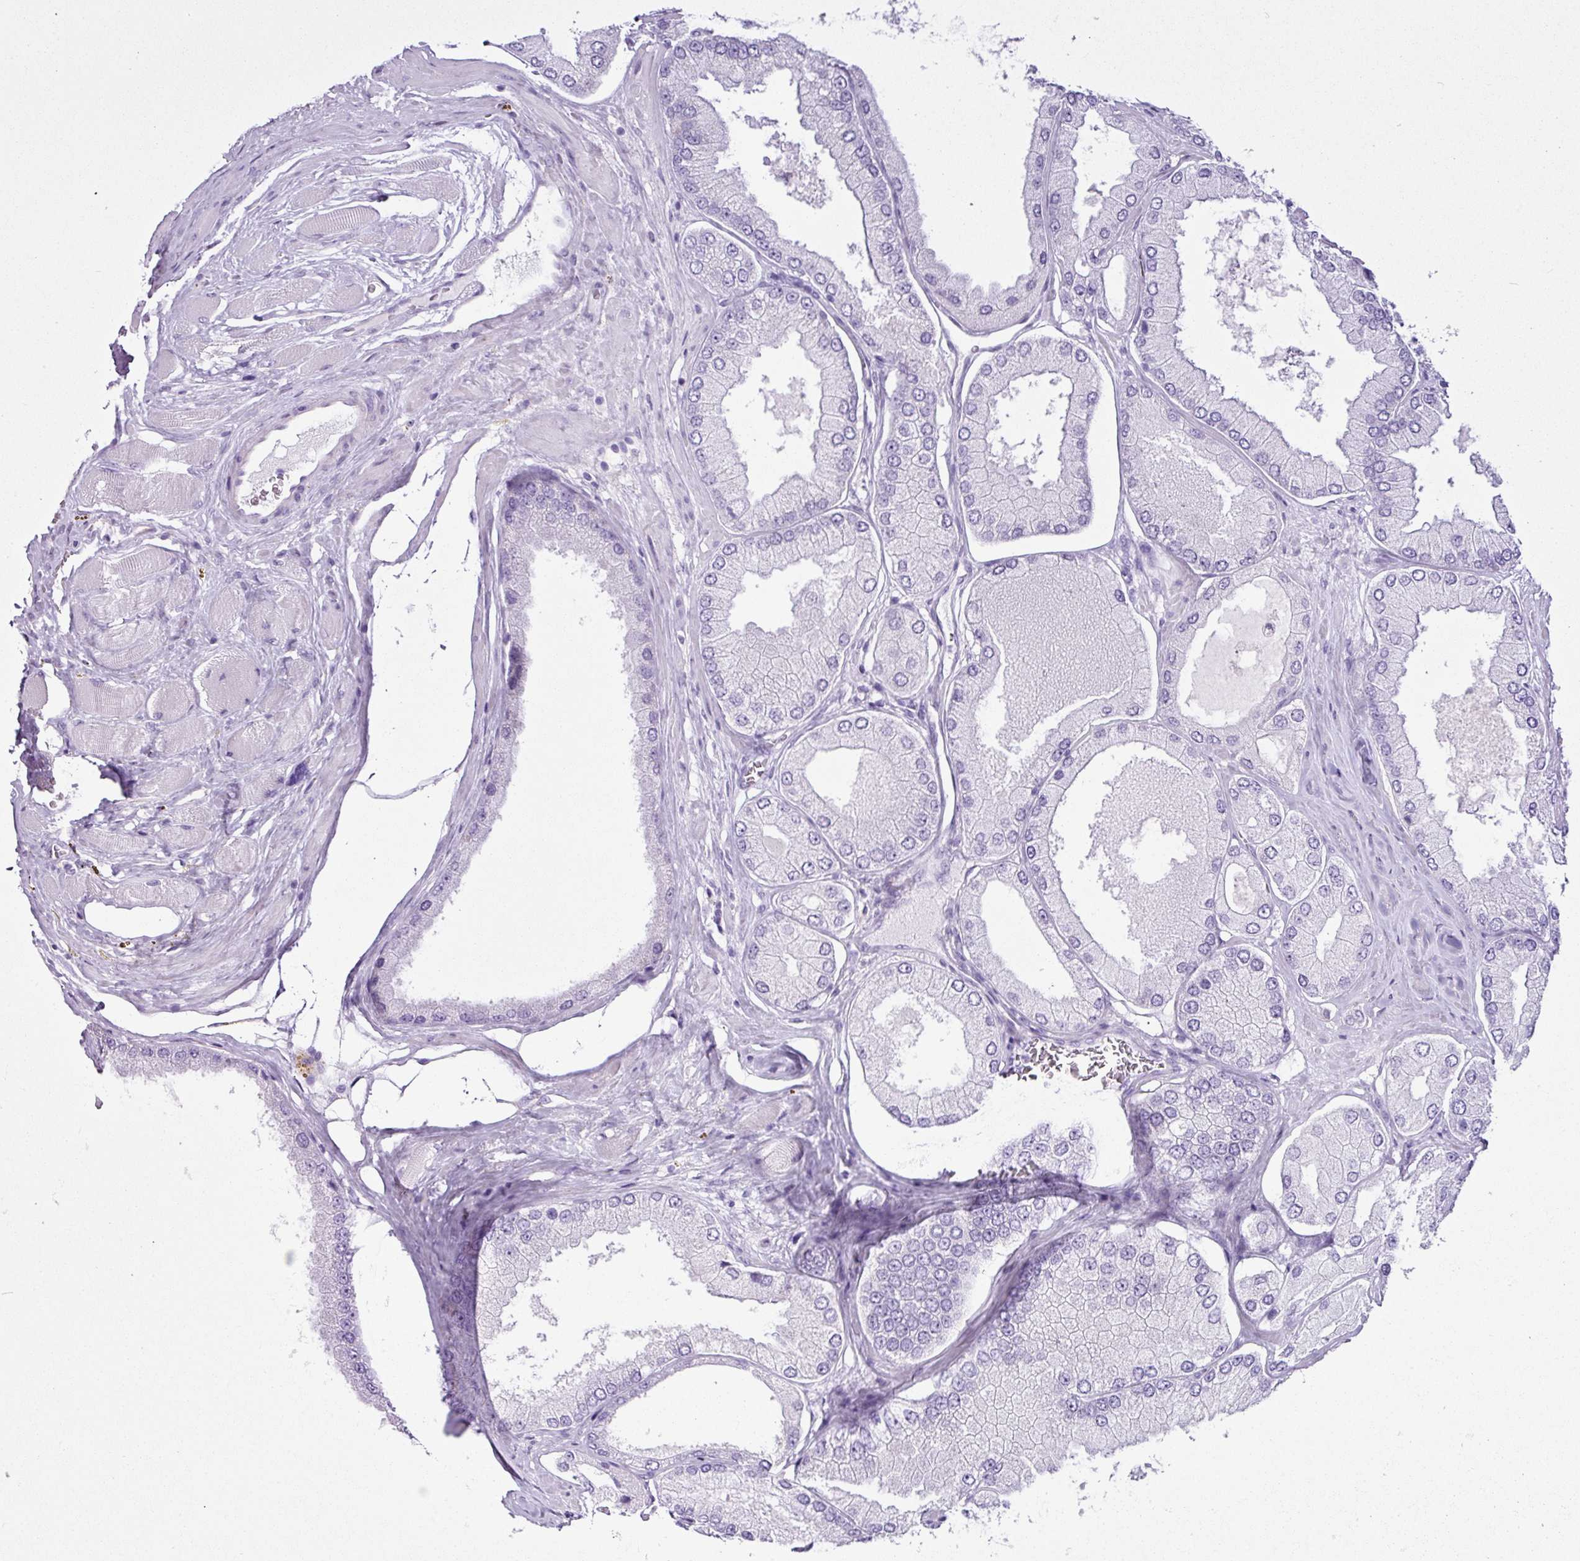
{"staining": {"intensity": "negative", "quantity": "none", "location": "none"}, "tissue": "prostate cancer", "cell_type": "Tumor cells", "image_type": "cancer", "snomed": [{"axis": "morphology", "description": "Adenocarcinoma, Low grade"}, {"axis": "topography", "description": "Prostate"}], "caption": "This histopathology image is of prostate low-grade adenocarcinoma stained with immunohistochemistry to label a protein in brown with the nuclei are counter-stained blue. There is no expression in tumor cells.", "gene": "LILRB4", "patient": {"sex": "male", "age": 42}}